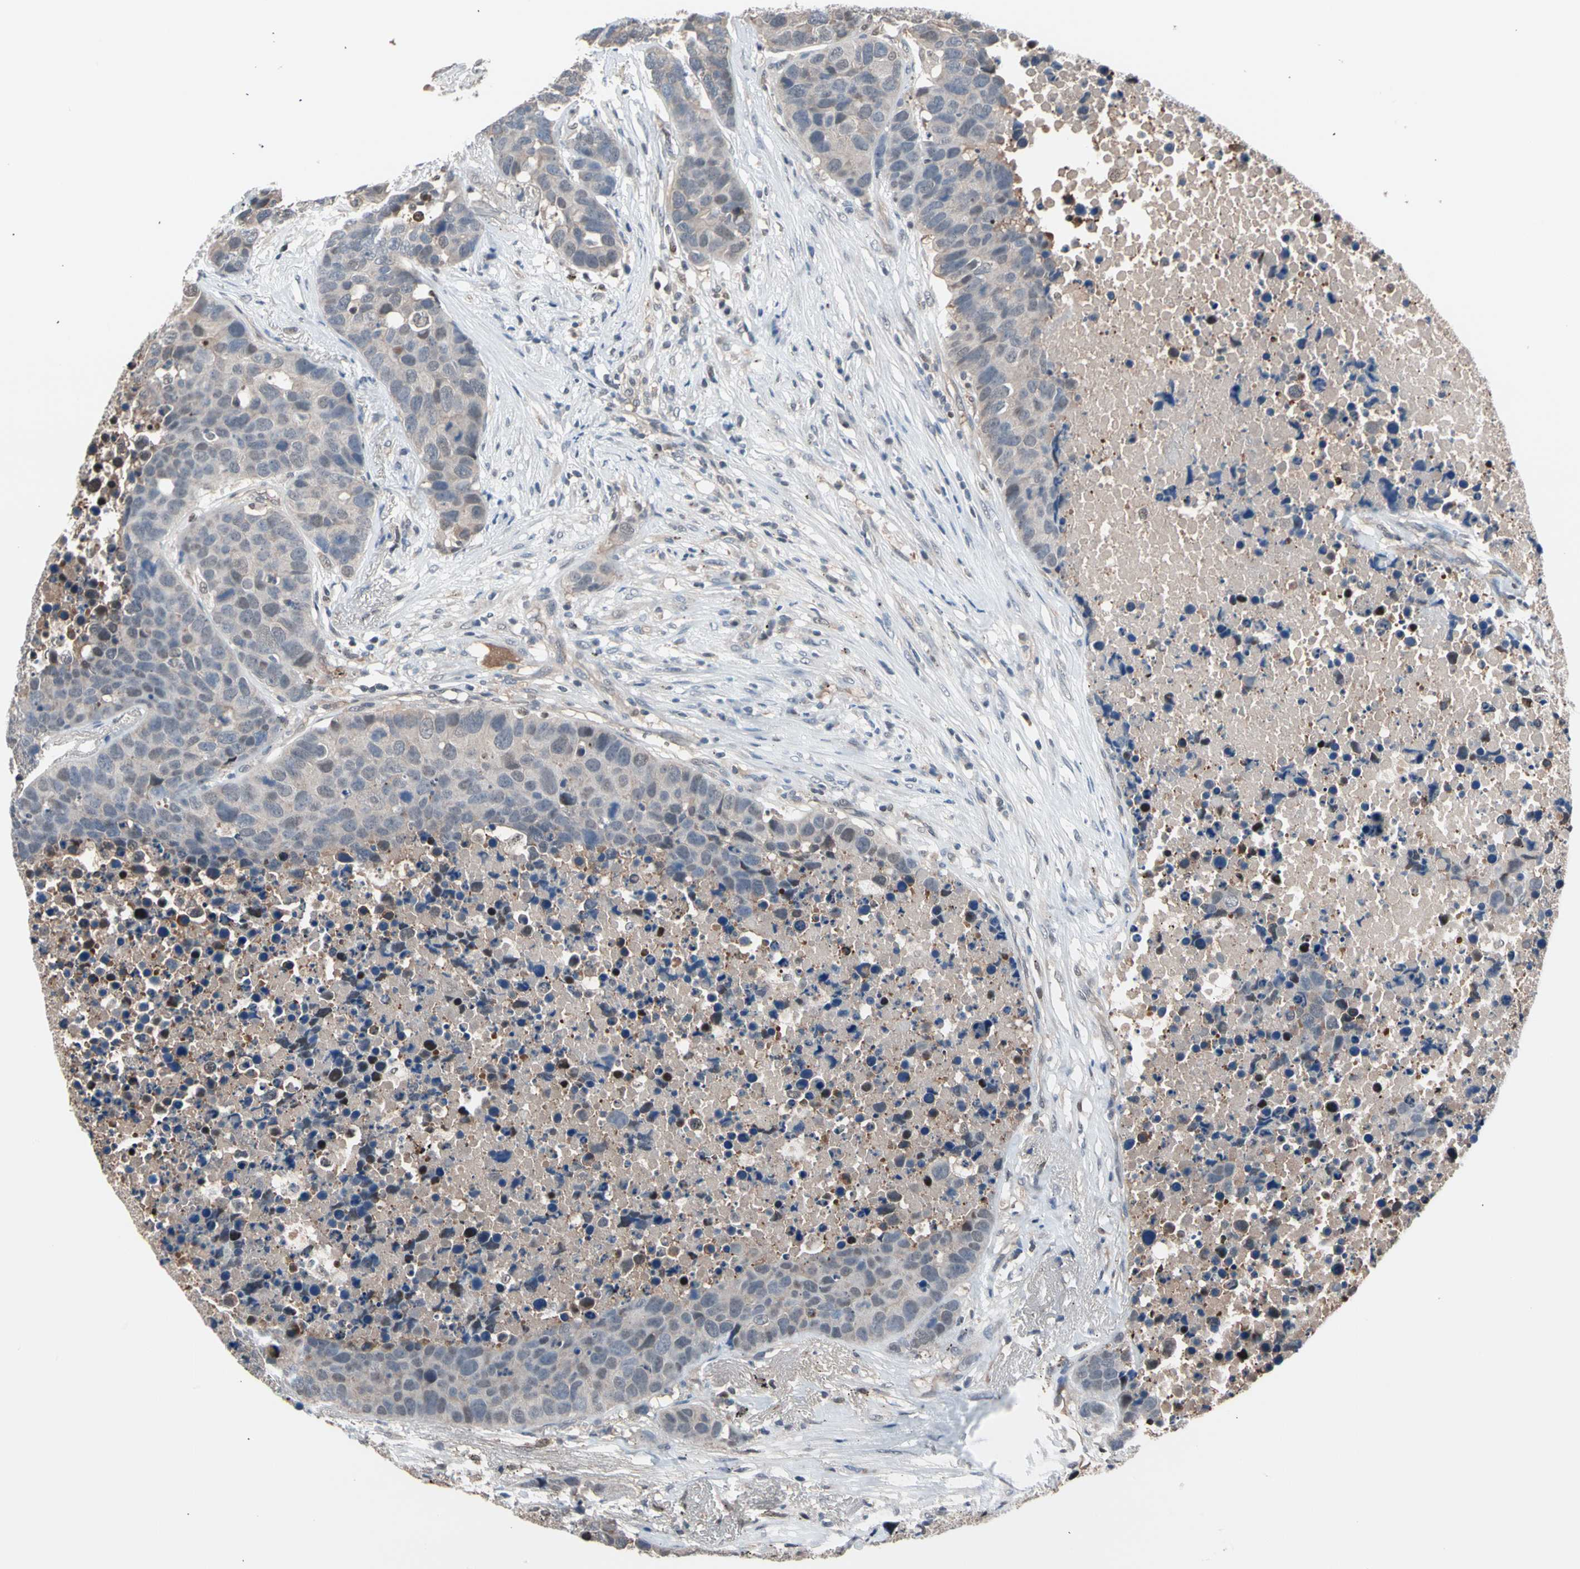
{"staining": {"intensity": "weak", "quantity": ">75%", "location": "cytoplasmic/membranous"}, "tissue": "carcinoid", "cell_type": "Tumor cells", "image_type": "cancer", "snomed": [{"axis": "morphology", "description": "Carcinoid, malignant, NOS"}, {"axis": "topography", "description": "Lung"}], "caption": "Malignant carcinoid tissue demonstrates weak cytoplasmic/membranous staining in about >75% of tumor cells (IHC, brightfield microscopy, high magnification).", "gene": "PSMA2", "patient": {"sex": "male", "age": 60}}